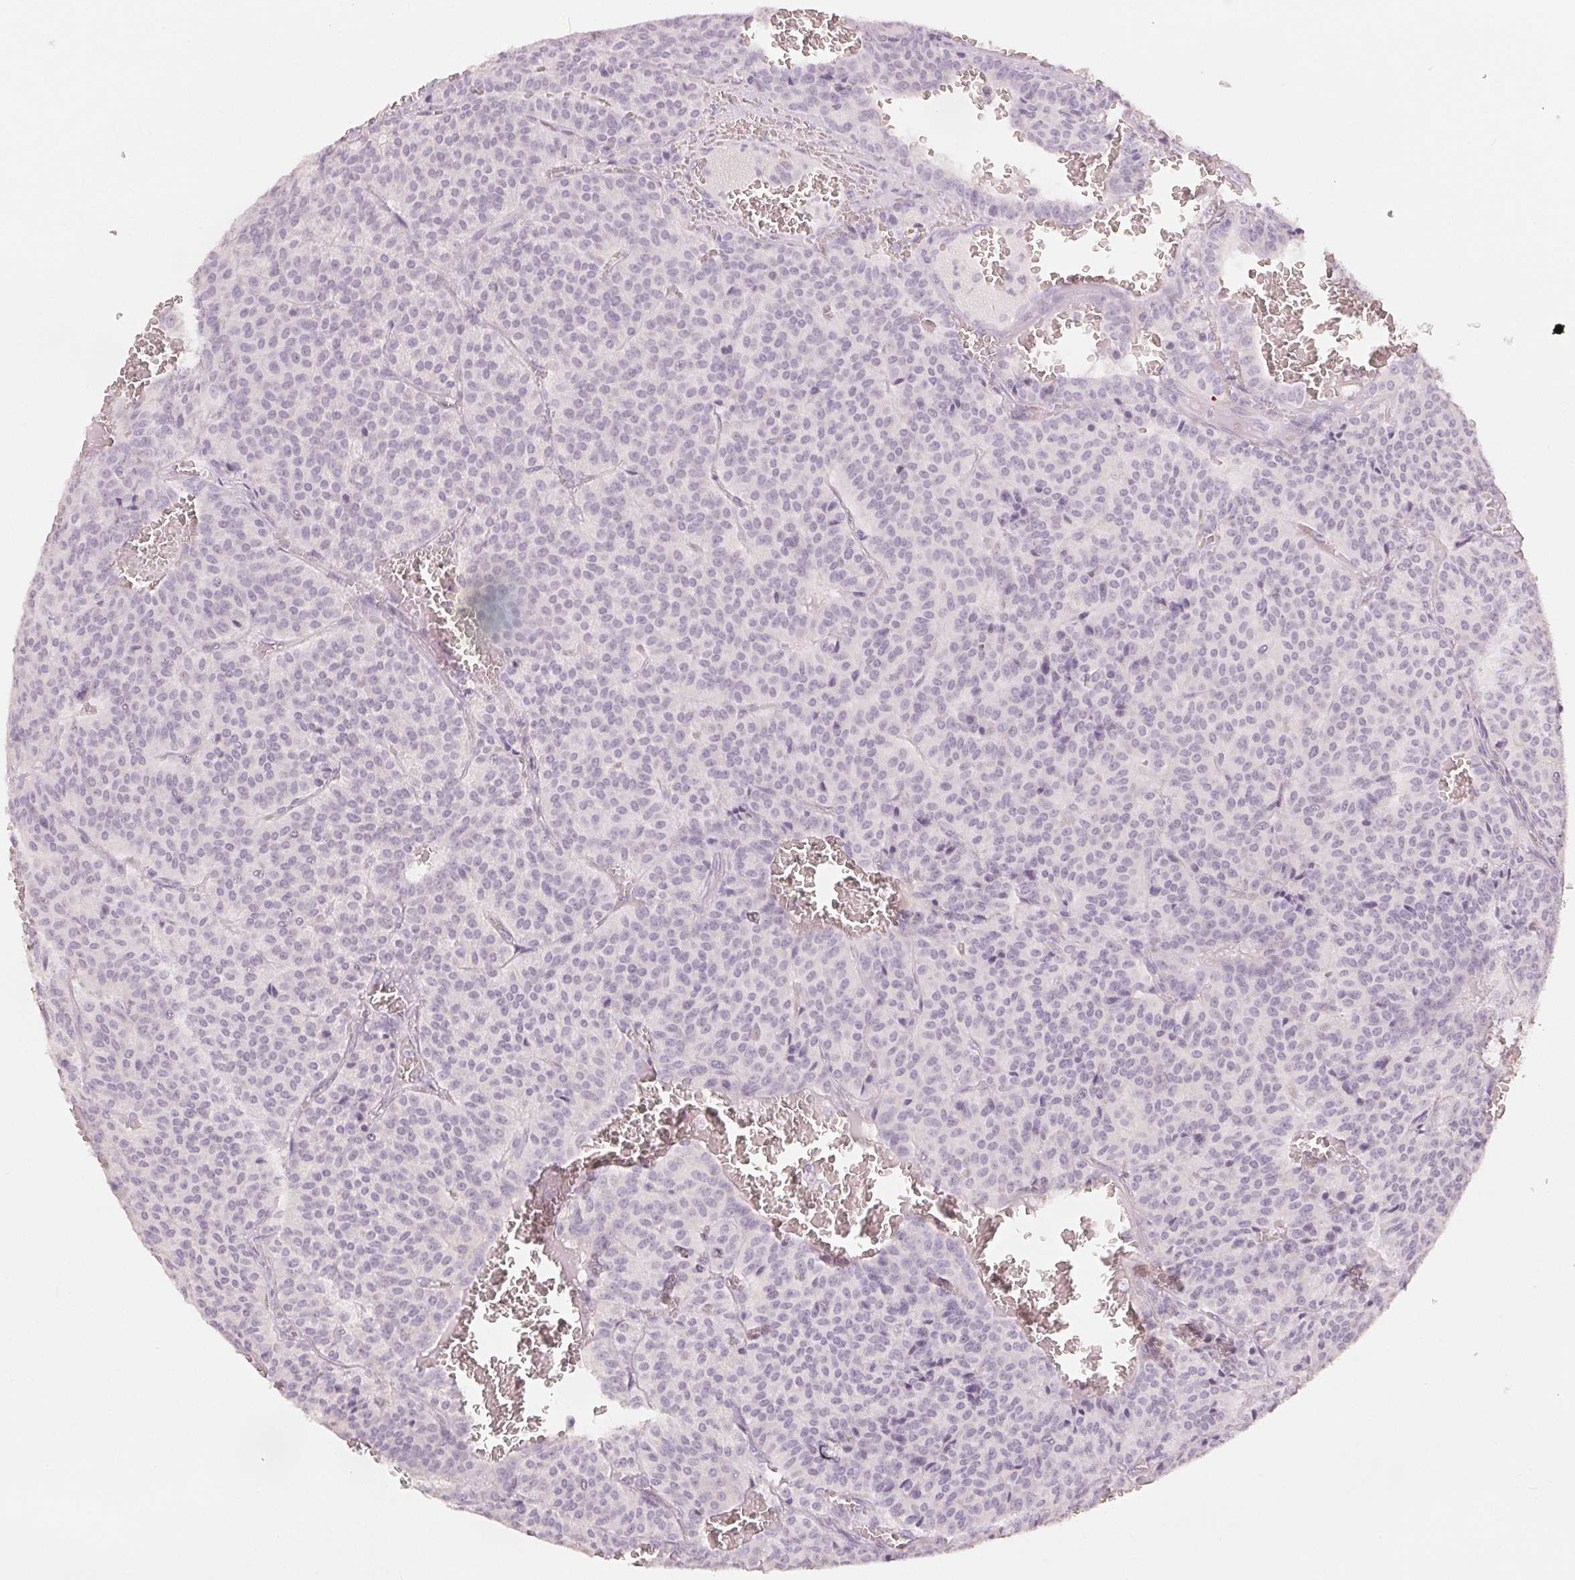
{"staining": {"intensity": "negative", "quantity": "none", "location": "none"}, "tissue": "carcinoid", "cell_type": "Tumor cells", "image_type": "cancer", "snomed": [{"axis": "morphology", "description": "Carcinoid, malignant, NOS"}, {"axis": "topography", "description": "Lung"}], "caption": "This histopathology image is of malignant carcinoid stained with immunohistochemistry to label a protein in brown with the nuclei are counter-stained blue. There is no expression in tumor cells.", "gene": "SLC27A5", "patient": {"sex": "male", "age": 70}}